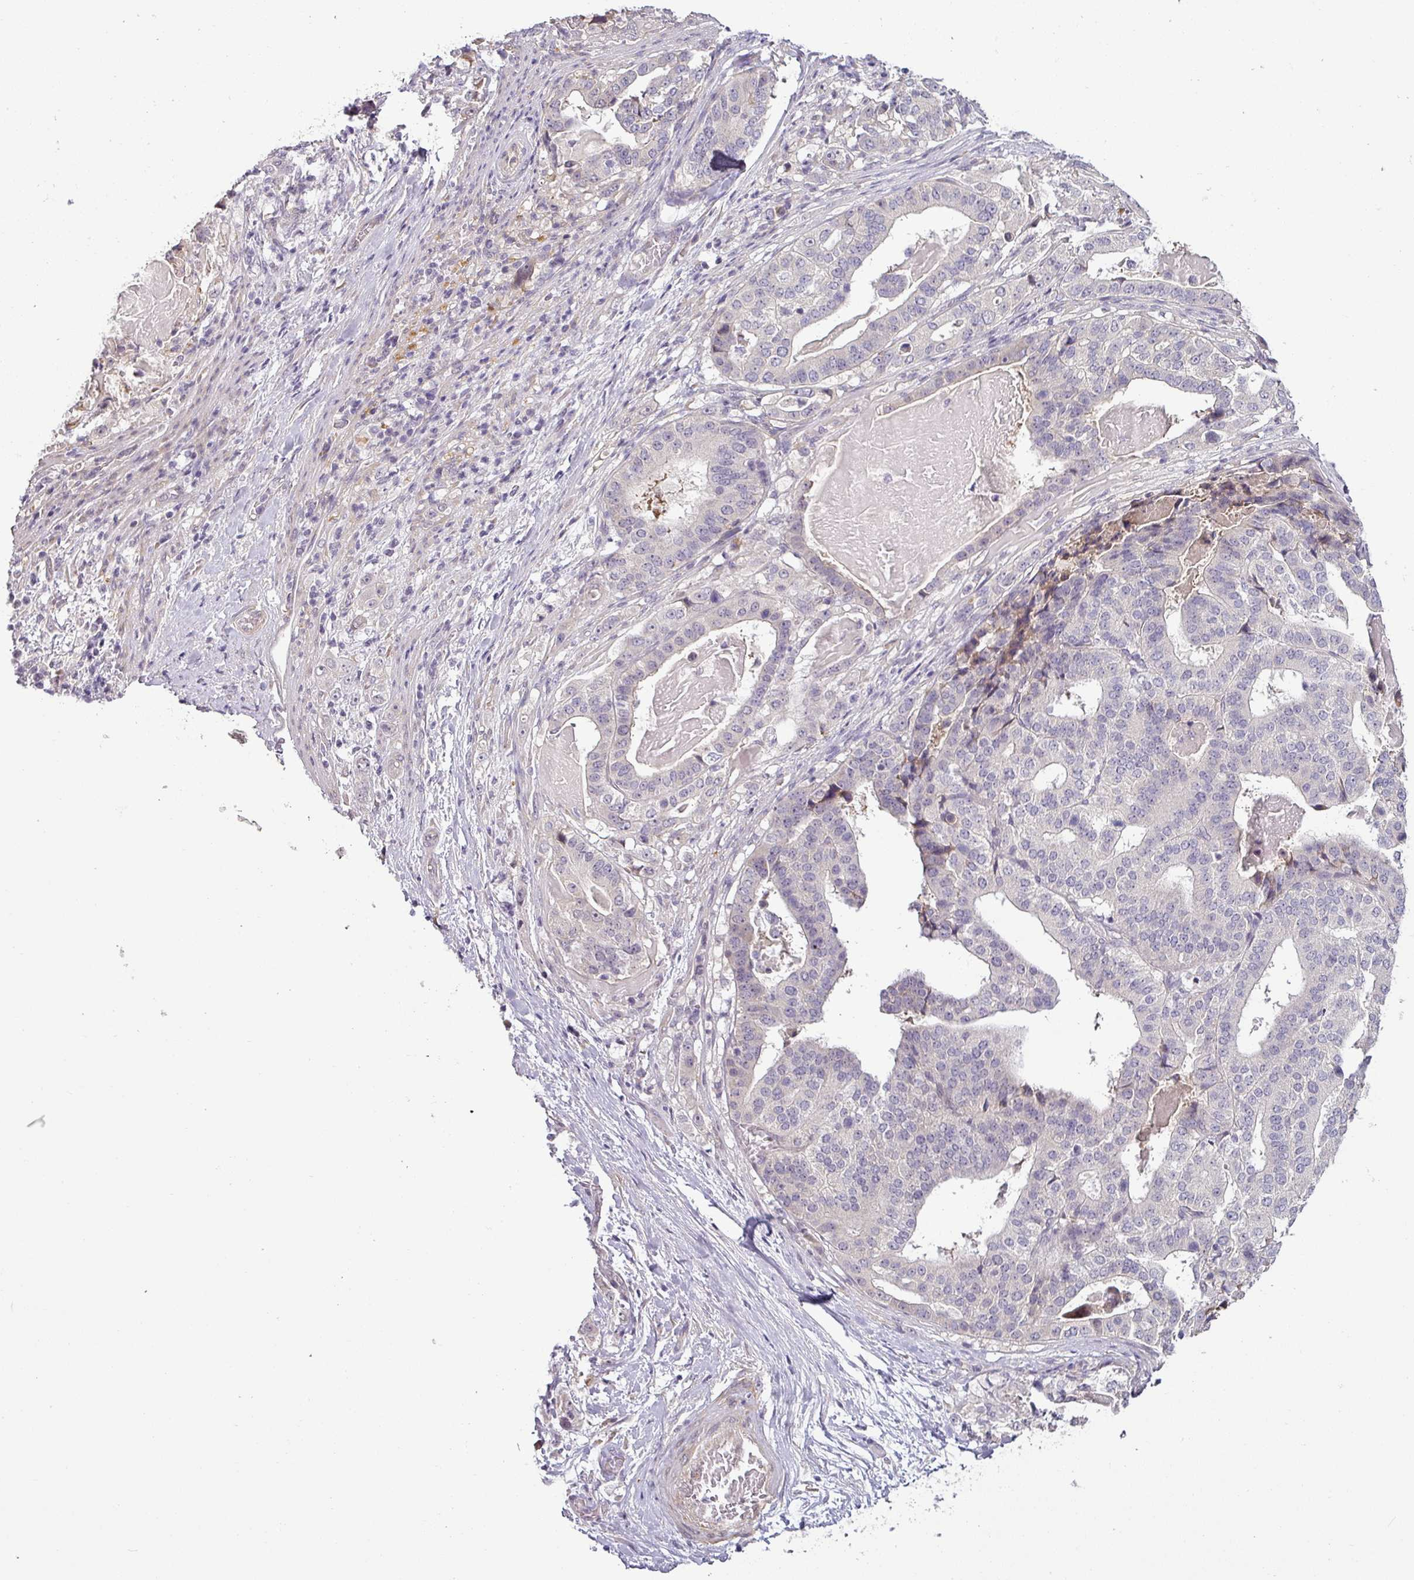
{"staining": {"intensity": "negative", "quantity": "none", "location": "none"}, "tissue": "stomach cancer", "cell_type": "Tumor cells", "image_type": "cancer", "snomed": [{"axis": "morphology", "description": "Adenocarcinoma, NOS"}, {"axis": "topography", "description": "Stomach"}], "caption": "Tumor cells are negative for protein expression in human adenocarcinoma (stomach).", "gene": "OR52D1", "patient": {"sex": "male", "age": 48}}